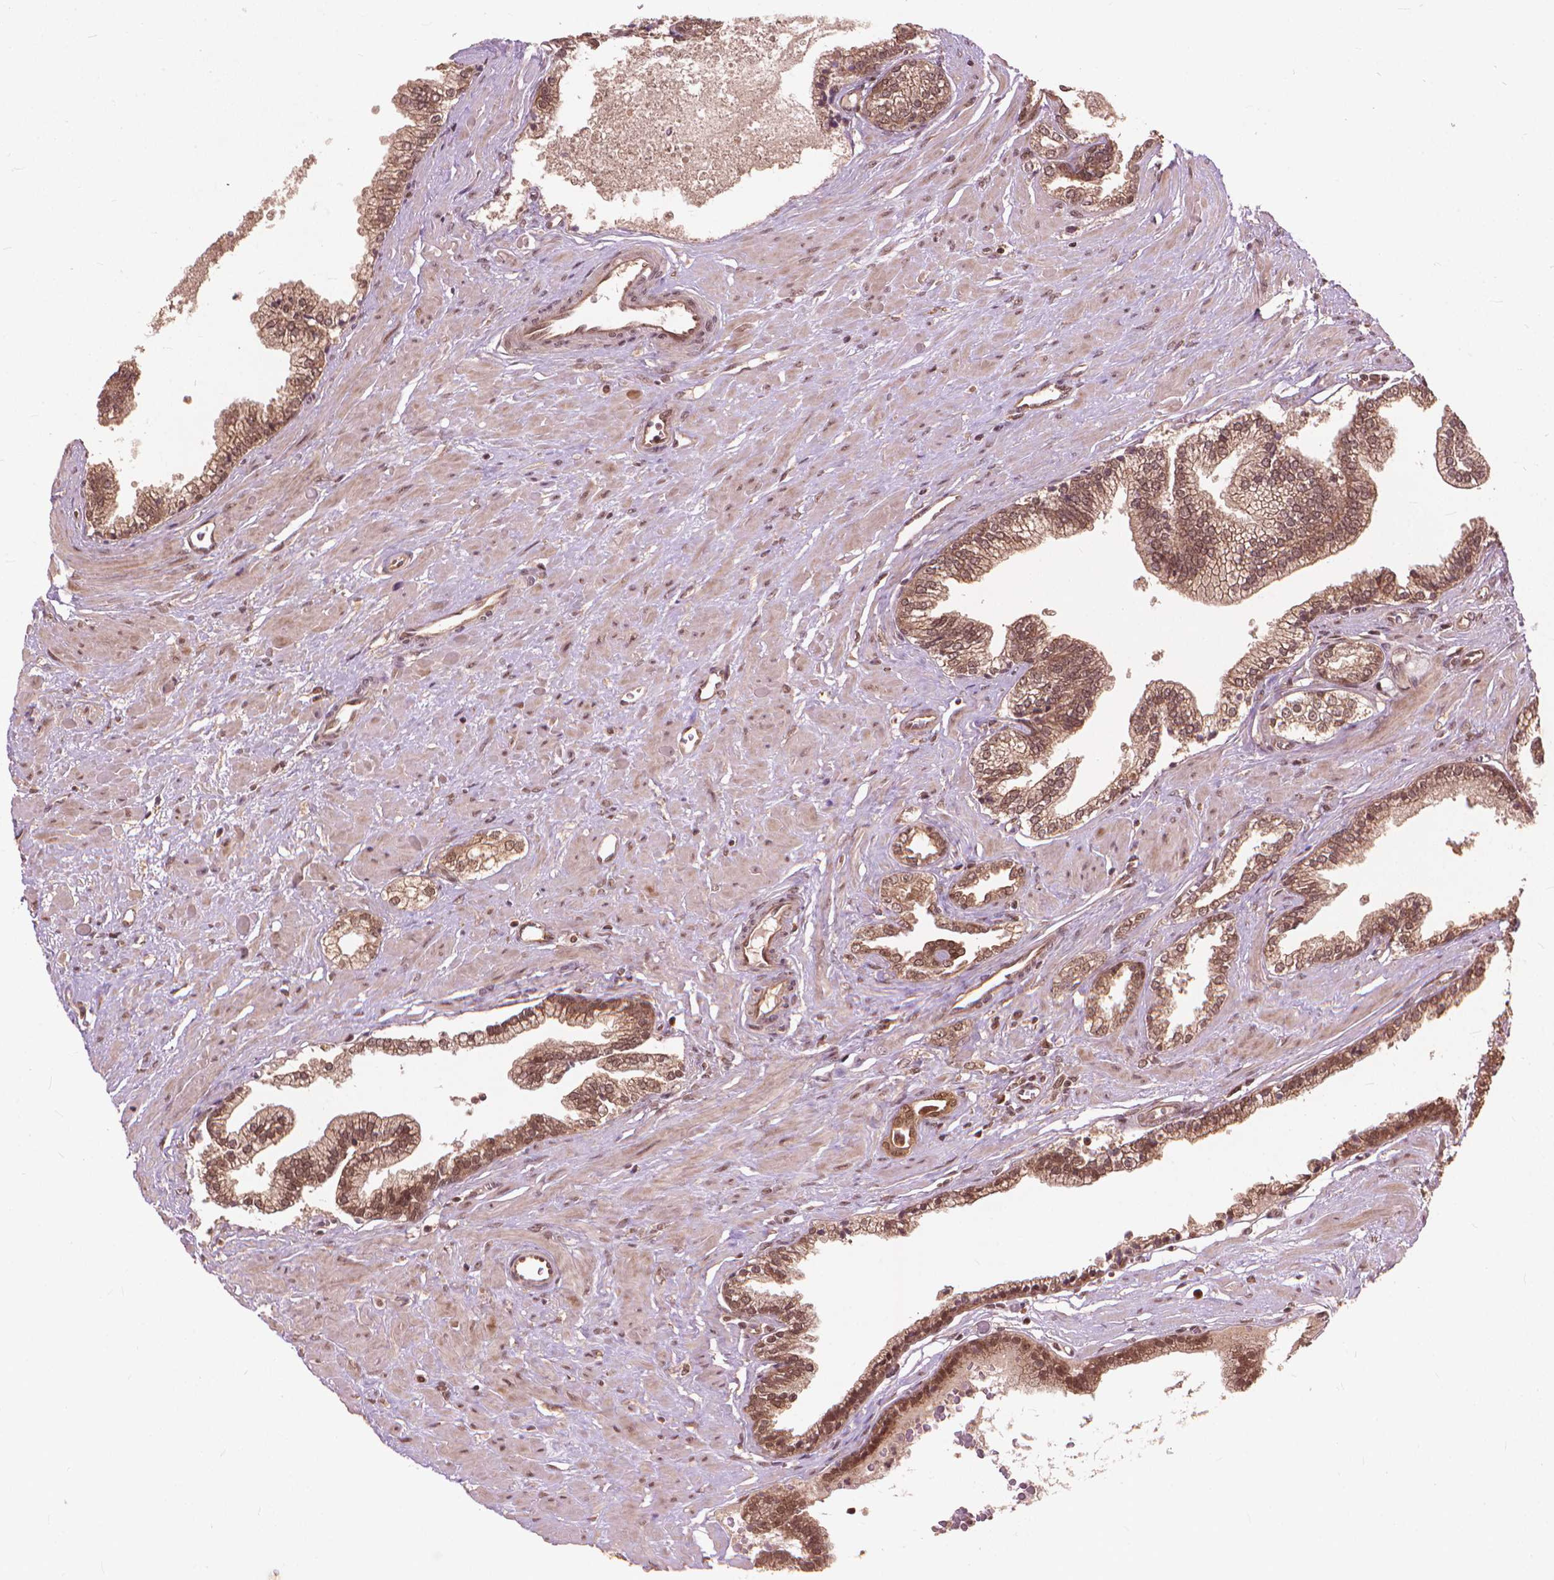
{"staining": {"intensity": "moderate", "quantity": ">75%", "location": "cytoplasmic/membranous,nuclear"}, "tissue": "prostate cancer", "cell_type": "Tumor cells", "image_type": "cancer", "snomed": [{"axis": "morphology", "description": "Adenocarcinoma, Low grade"}, {"axis": "topography", "description": "Prostate"}], "caption": "This histopathology image reveals immunohistochemistry (IHC) staining of human prostate cancer, with medium moderate cytoplasmic/membranous and nuclear staining in about >75% of tumor cells.", "gene": "SSU72", "patient": {"sex": "male", "age": 60}}